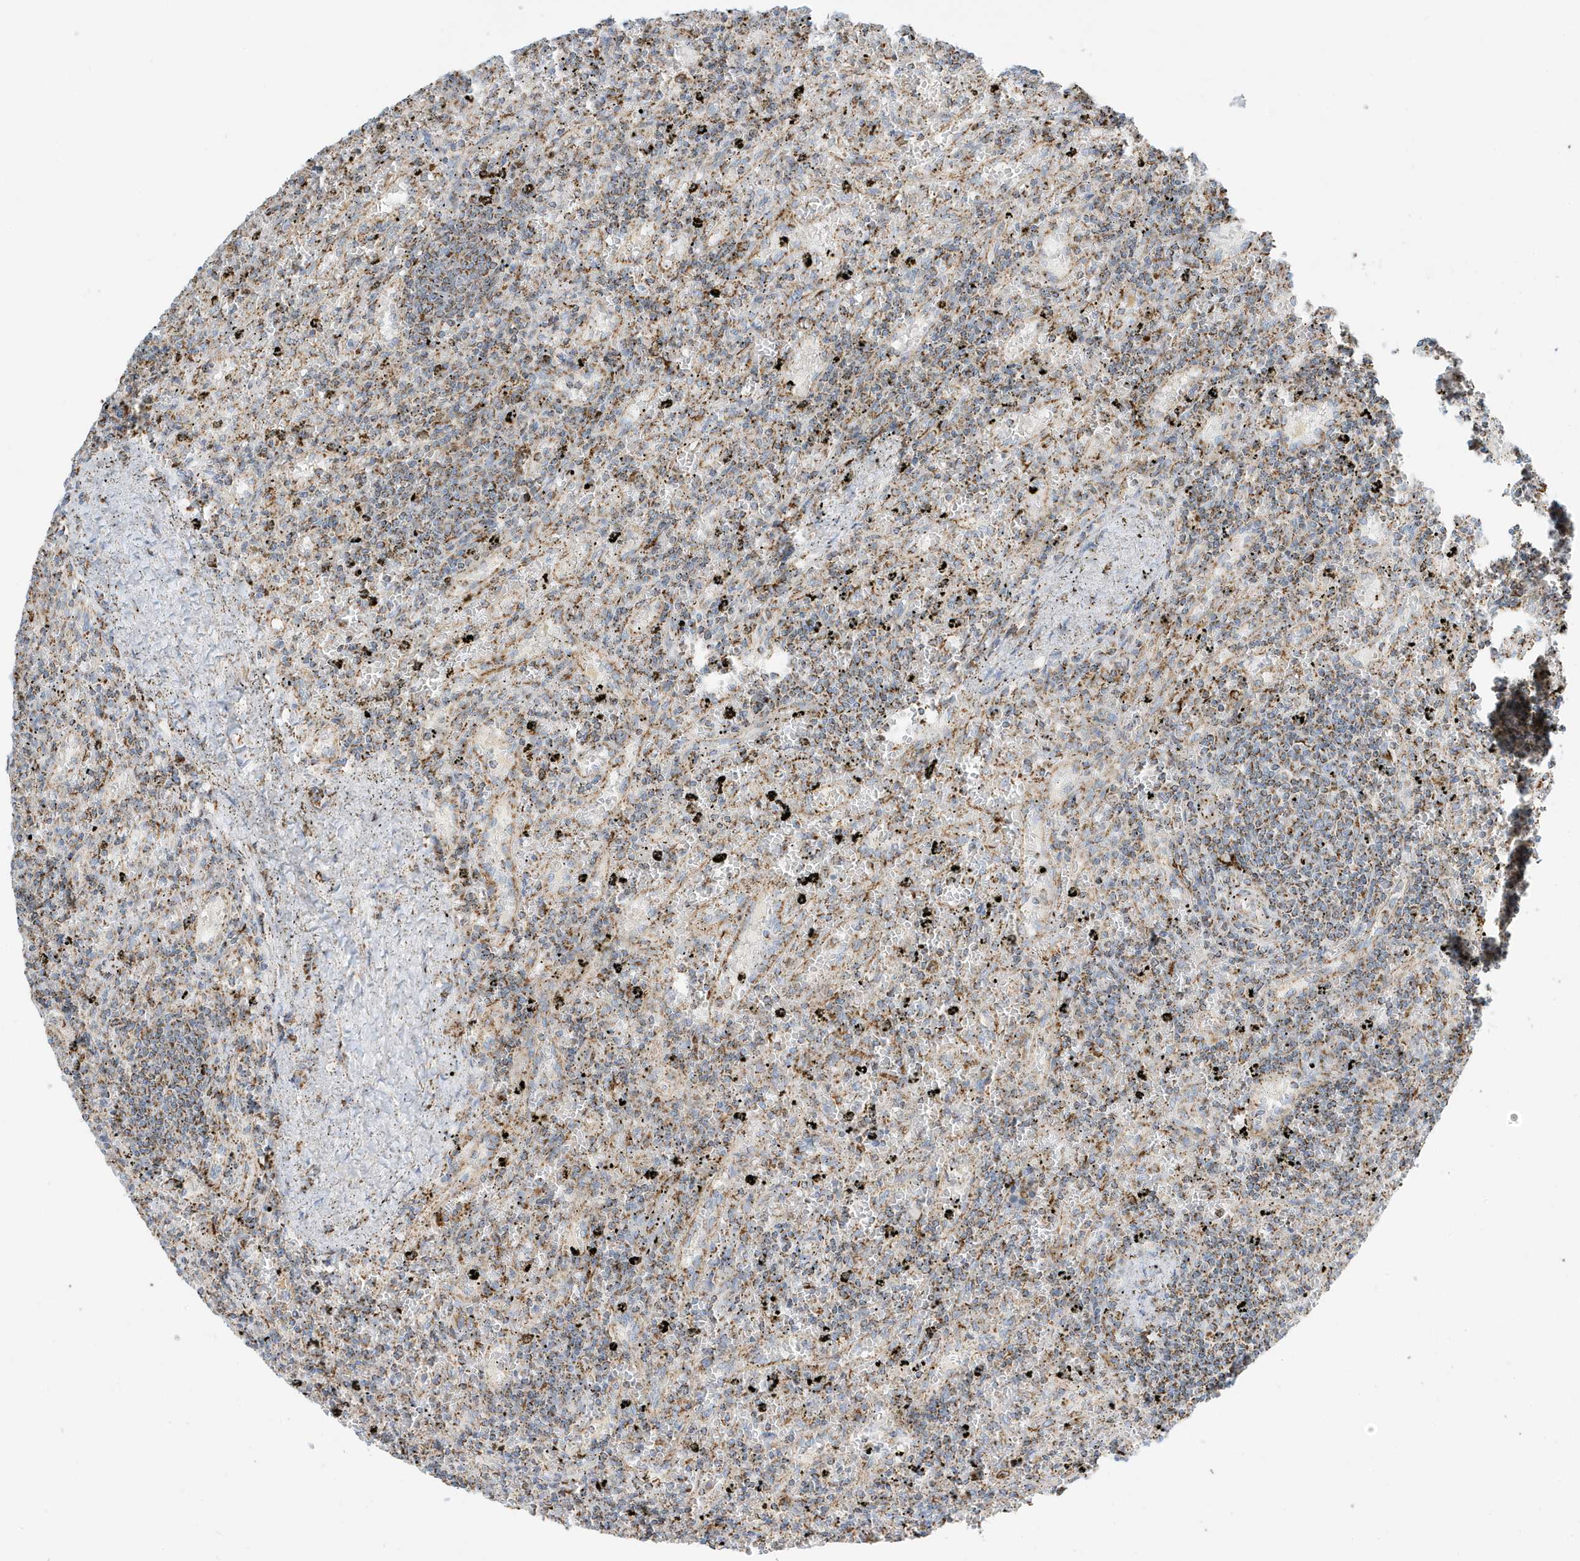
{"staining": {"intensity": "moderate", "quantity": ">75%", "location": "cytoplasmic/membranous"}, "tissue": "lymphoma", "cell_type": "Tumor cells", "image_type": "cancer", "snomed": [{"axis": "morphology", "description": "Malignant lymphoma, non-Hodgkin's type, Low grade"}, {"axis": "topography", "description": "Spleen"}], "caption": "IHC (DAB) staining of human malignant lymphoma, non-Hodgkin's type (low-grade) demonstrates moderate cytoplasmic/membranous protein expression in approximately >75% of tumor cells.", "gene": "ATP5ME", "patient": {"sex": "male", "age": 76}}